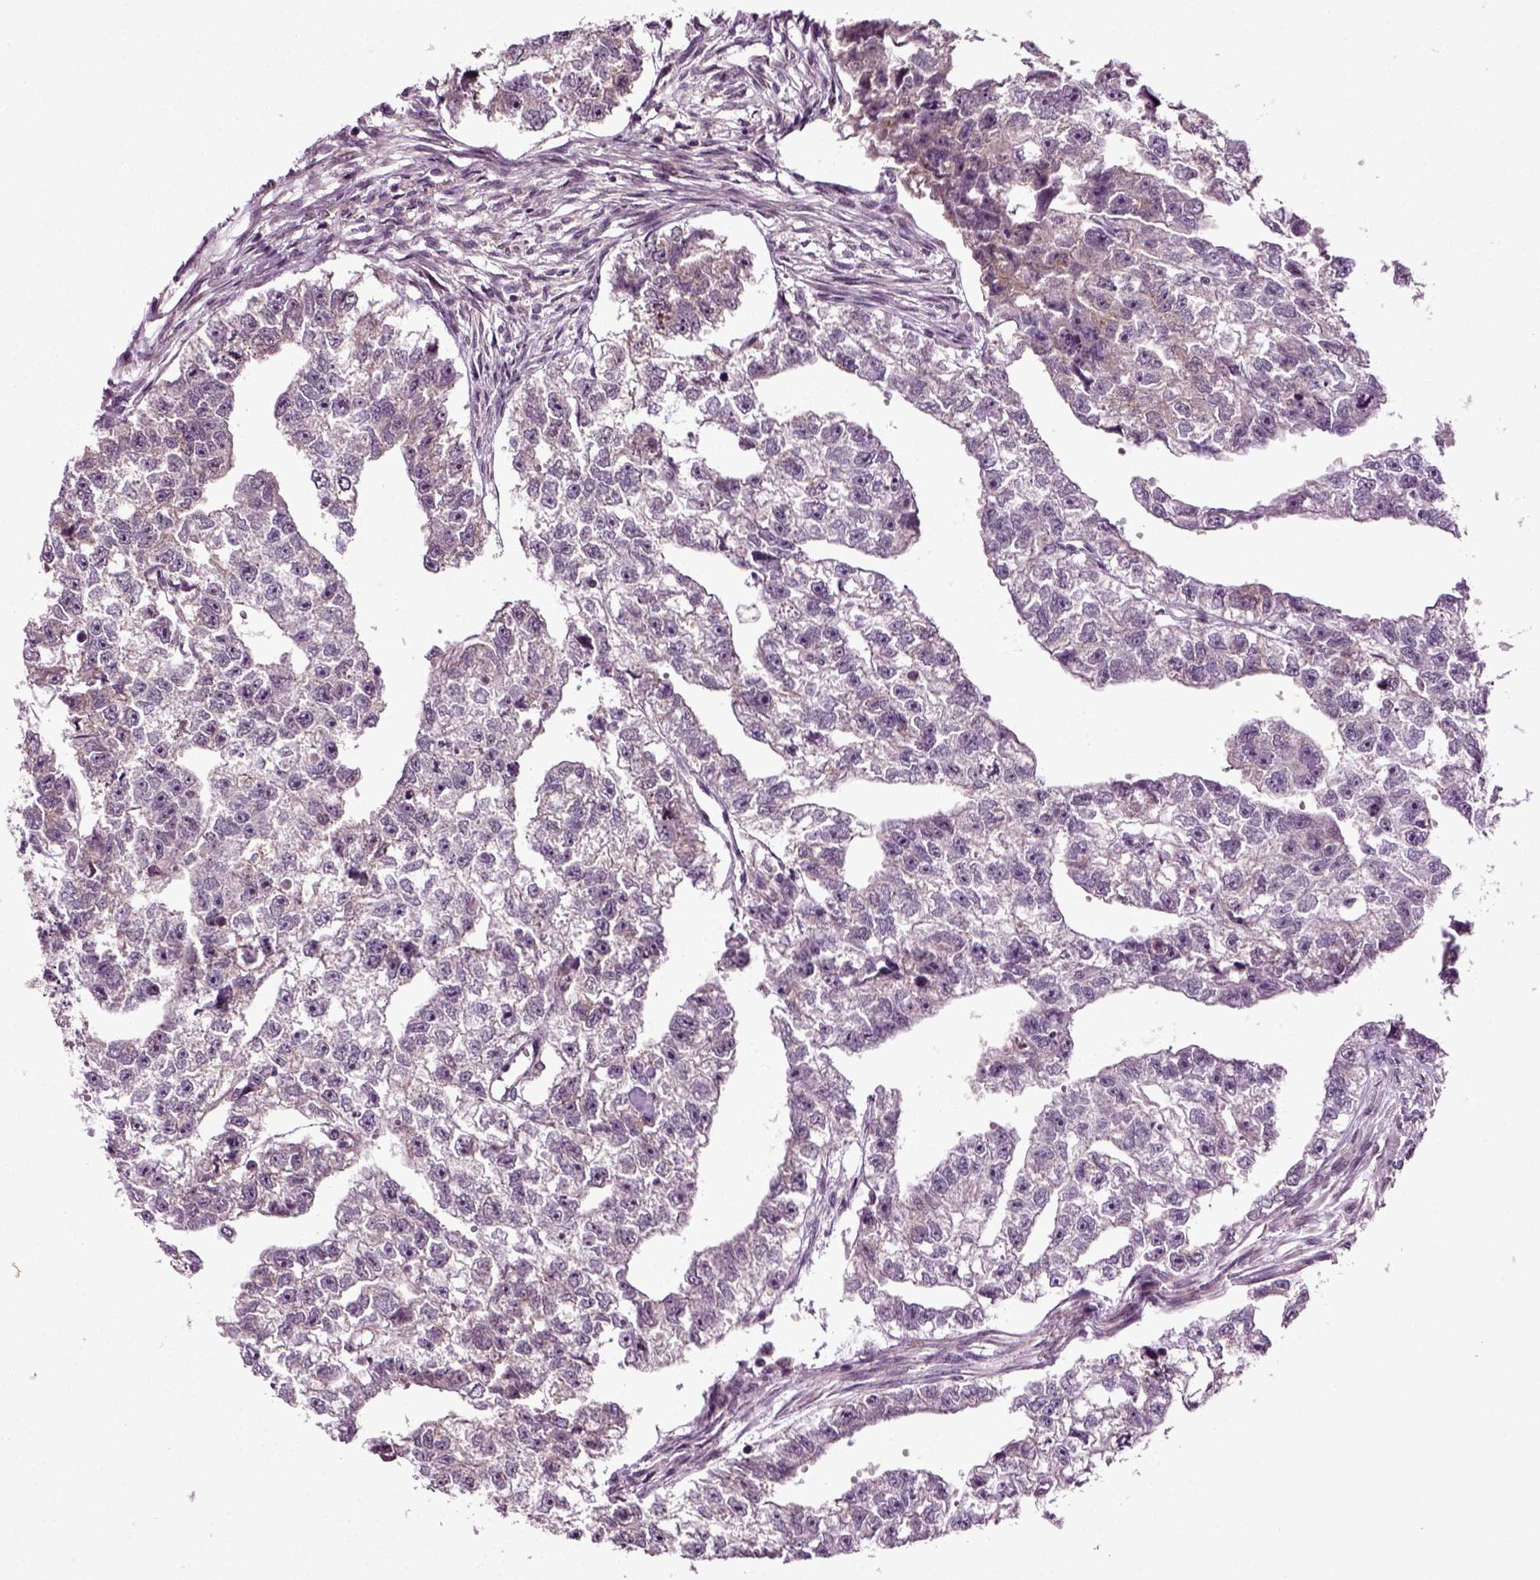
{"staining": {"intensity": "negative", "quantity": "none", "location": "none"}, "tissue": "testis cancer", "cell_type": "Tumor cells", "image_type": "cancer", "snomed": [{"axis": "morphology", "description": "Carcinoma, Embryonal, NOS"}, {"axis": "morphology", "description": "Teratoma, malignant, NOS"}, {"axis": "topography", "description": "Testis"}], "caption": "DAB immunohistochemical staining of testis cancer exhibits no significant expression in tumor cells. (Stains: DAB (3,3'-diaminobenzidine) immunohistochemistry (IHC) with hematoxylin counter stain, Microscopy: brightfield microscopy at high magnification).", "gene": "KNSTRN", "patient": {"sex": "male", "age": 44}}